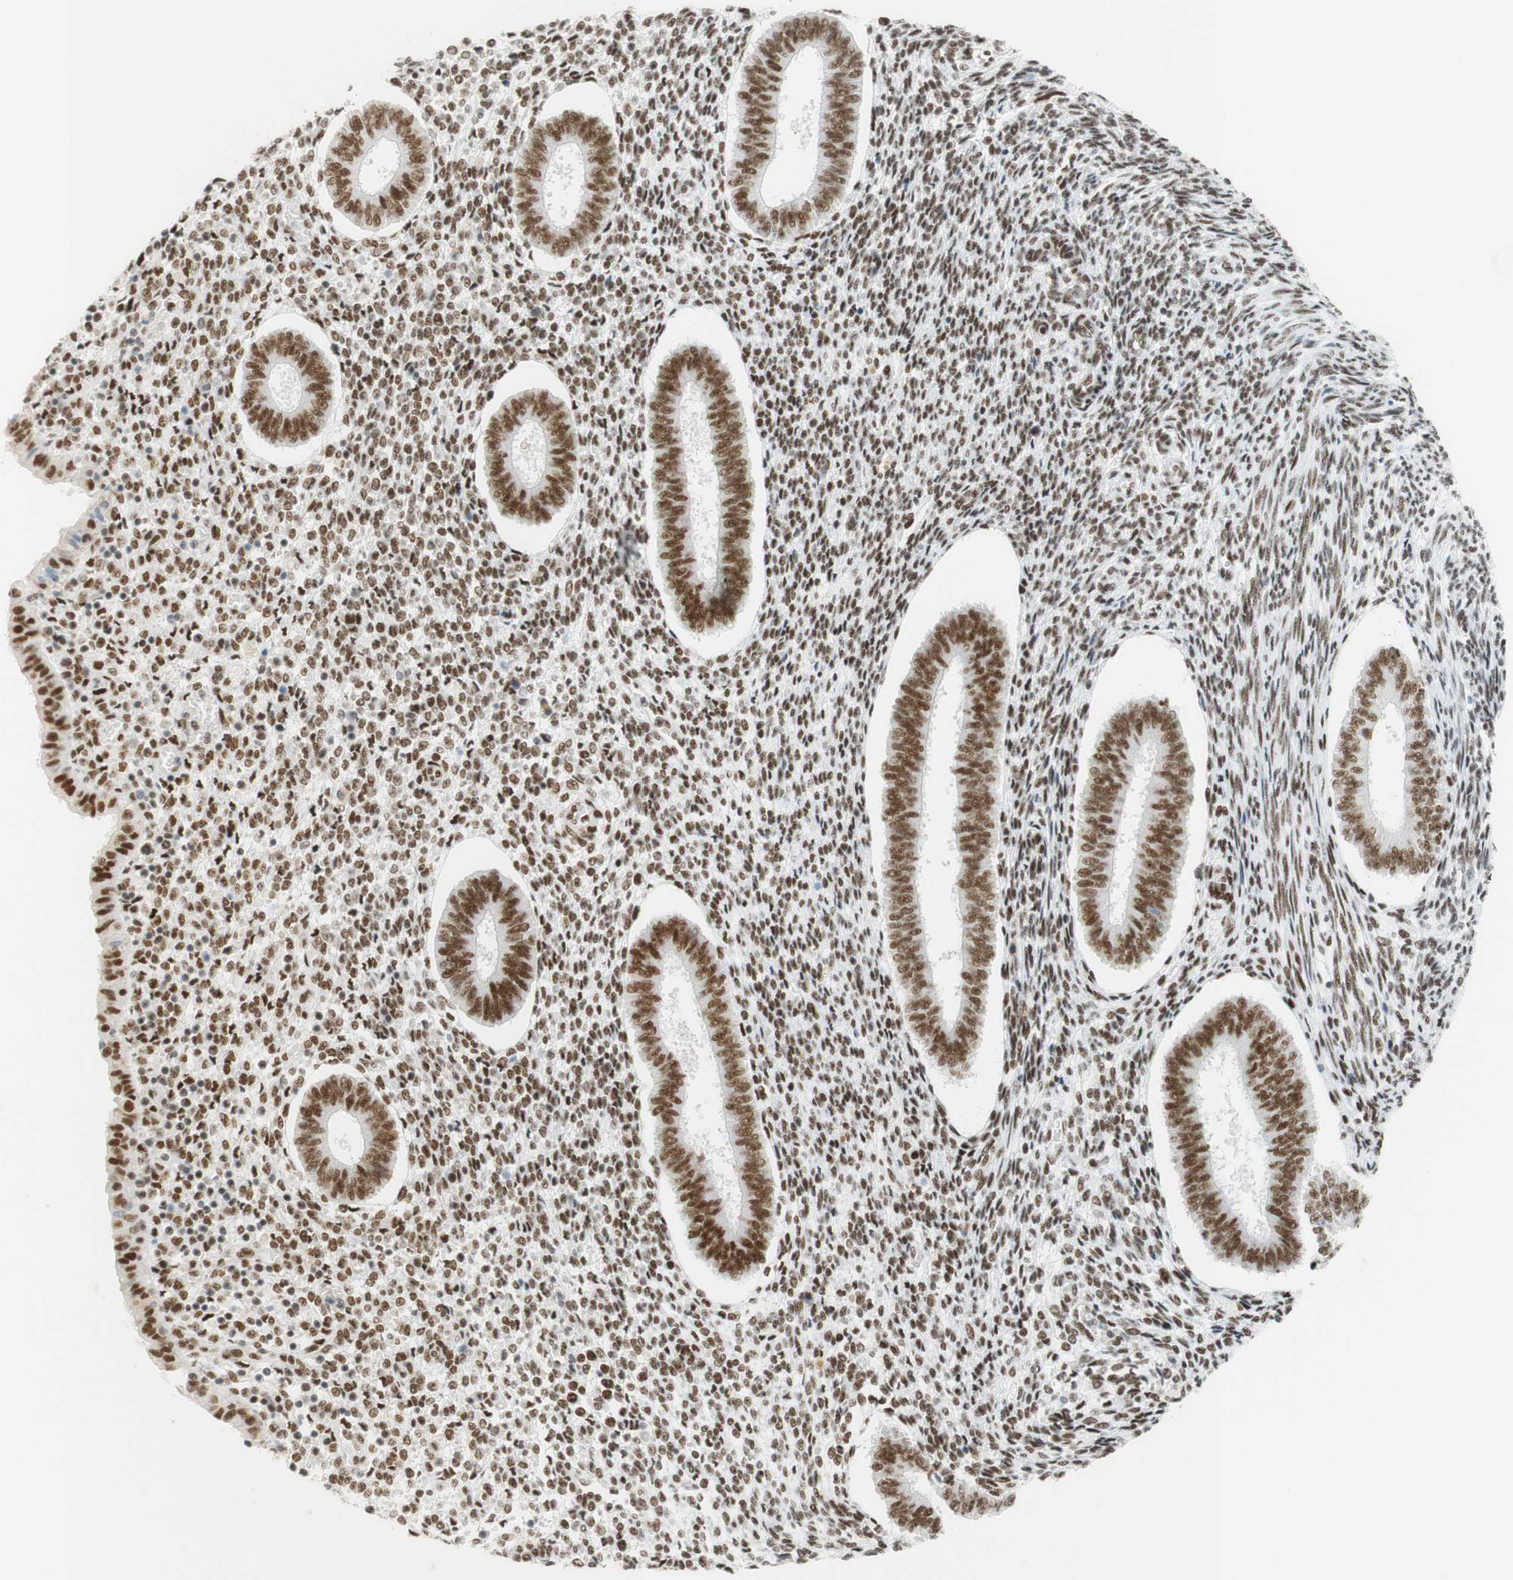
{"staining": {"intensity": "moderate", "quantity": ">75%", "location": "nuclear"}, "tissue": "endometrium", "cell_type": "Cells in endometrial stroma", "image_type": "normal", "snomed": [{"axis": "morphology", "description": "Normal tissue, NOS"}, {"axis": "topography", "description": "Endometrium"}], "caption": "Endometrium stained with DAB (3,3'-diaminobenzidine) immunohistochemistry (IHC) shows medium levels of moderate nuclear expression in approximately >75% of cells in endometrial stroma. (DAB IHC, brown staining for protein, blue staining for nuclei).", "gene": "RNF20", "patient": {"sex": "female", "age": 35}}